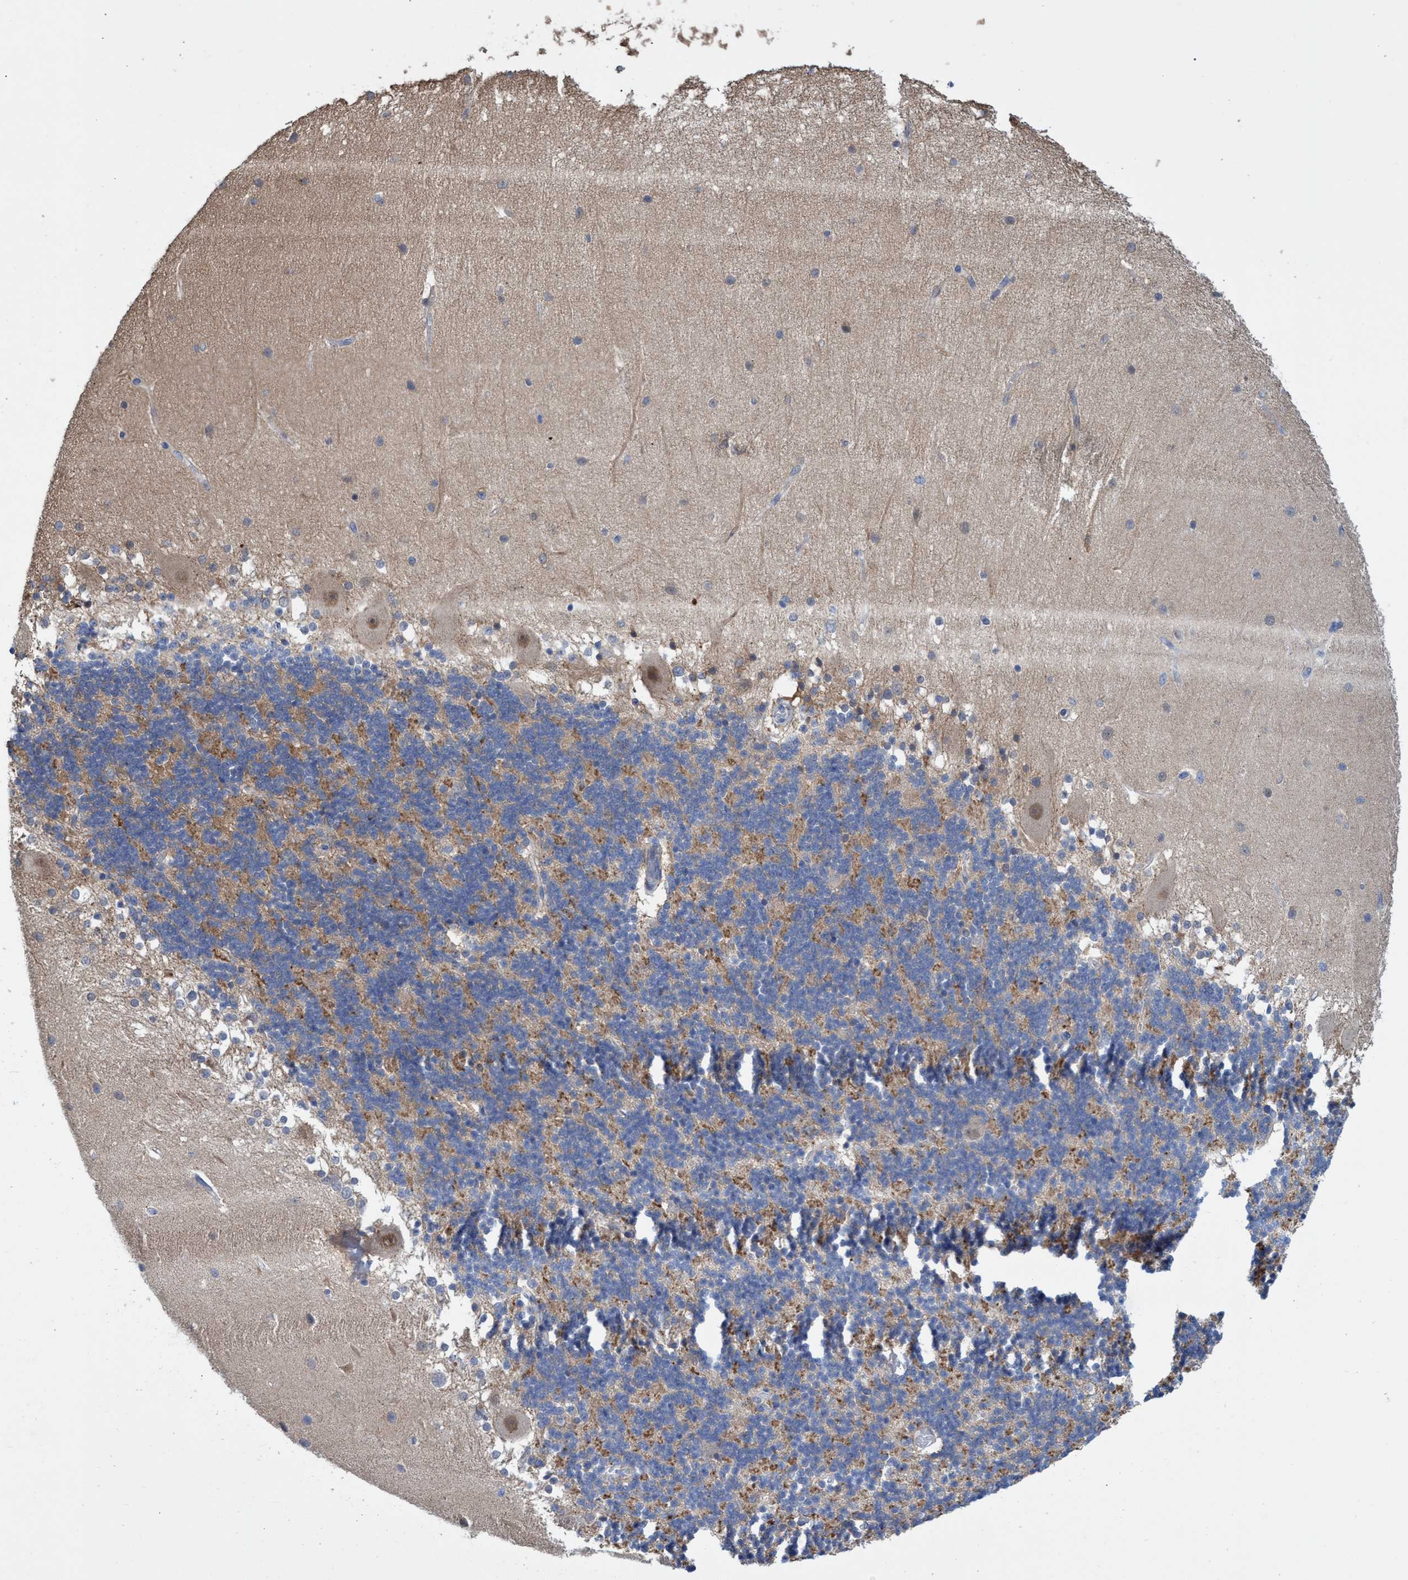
{"staining": {"intensity": "moderate", "quantity": "<25%", "location": "cytoplasmic/membranous"}, "tissue": "cerebellum", "cell_type": "Cells in granular layer", "image_type": "normal", "snomed": [{"axis": "morphology", "description": "Normal tissue, NOS"}, {"axis": "topography", "description": "Cerebellum"}], "caption": "Immunohistochemical staining of normal cerebellum exhibits low levels of moderate cytoplasmic/membranous positivity in approximately <25% of cells in granular layer.", "gene": "SVEP1", "patient": {"sex": "female", "age": 54}}